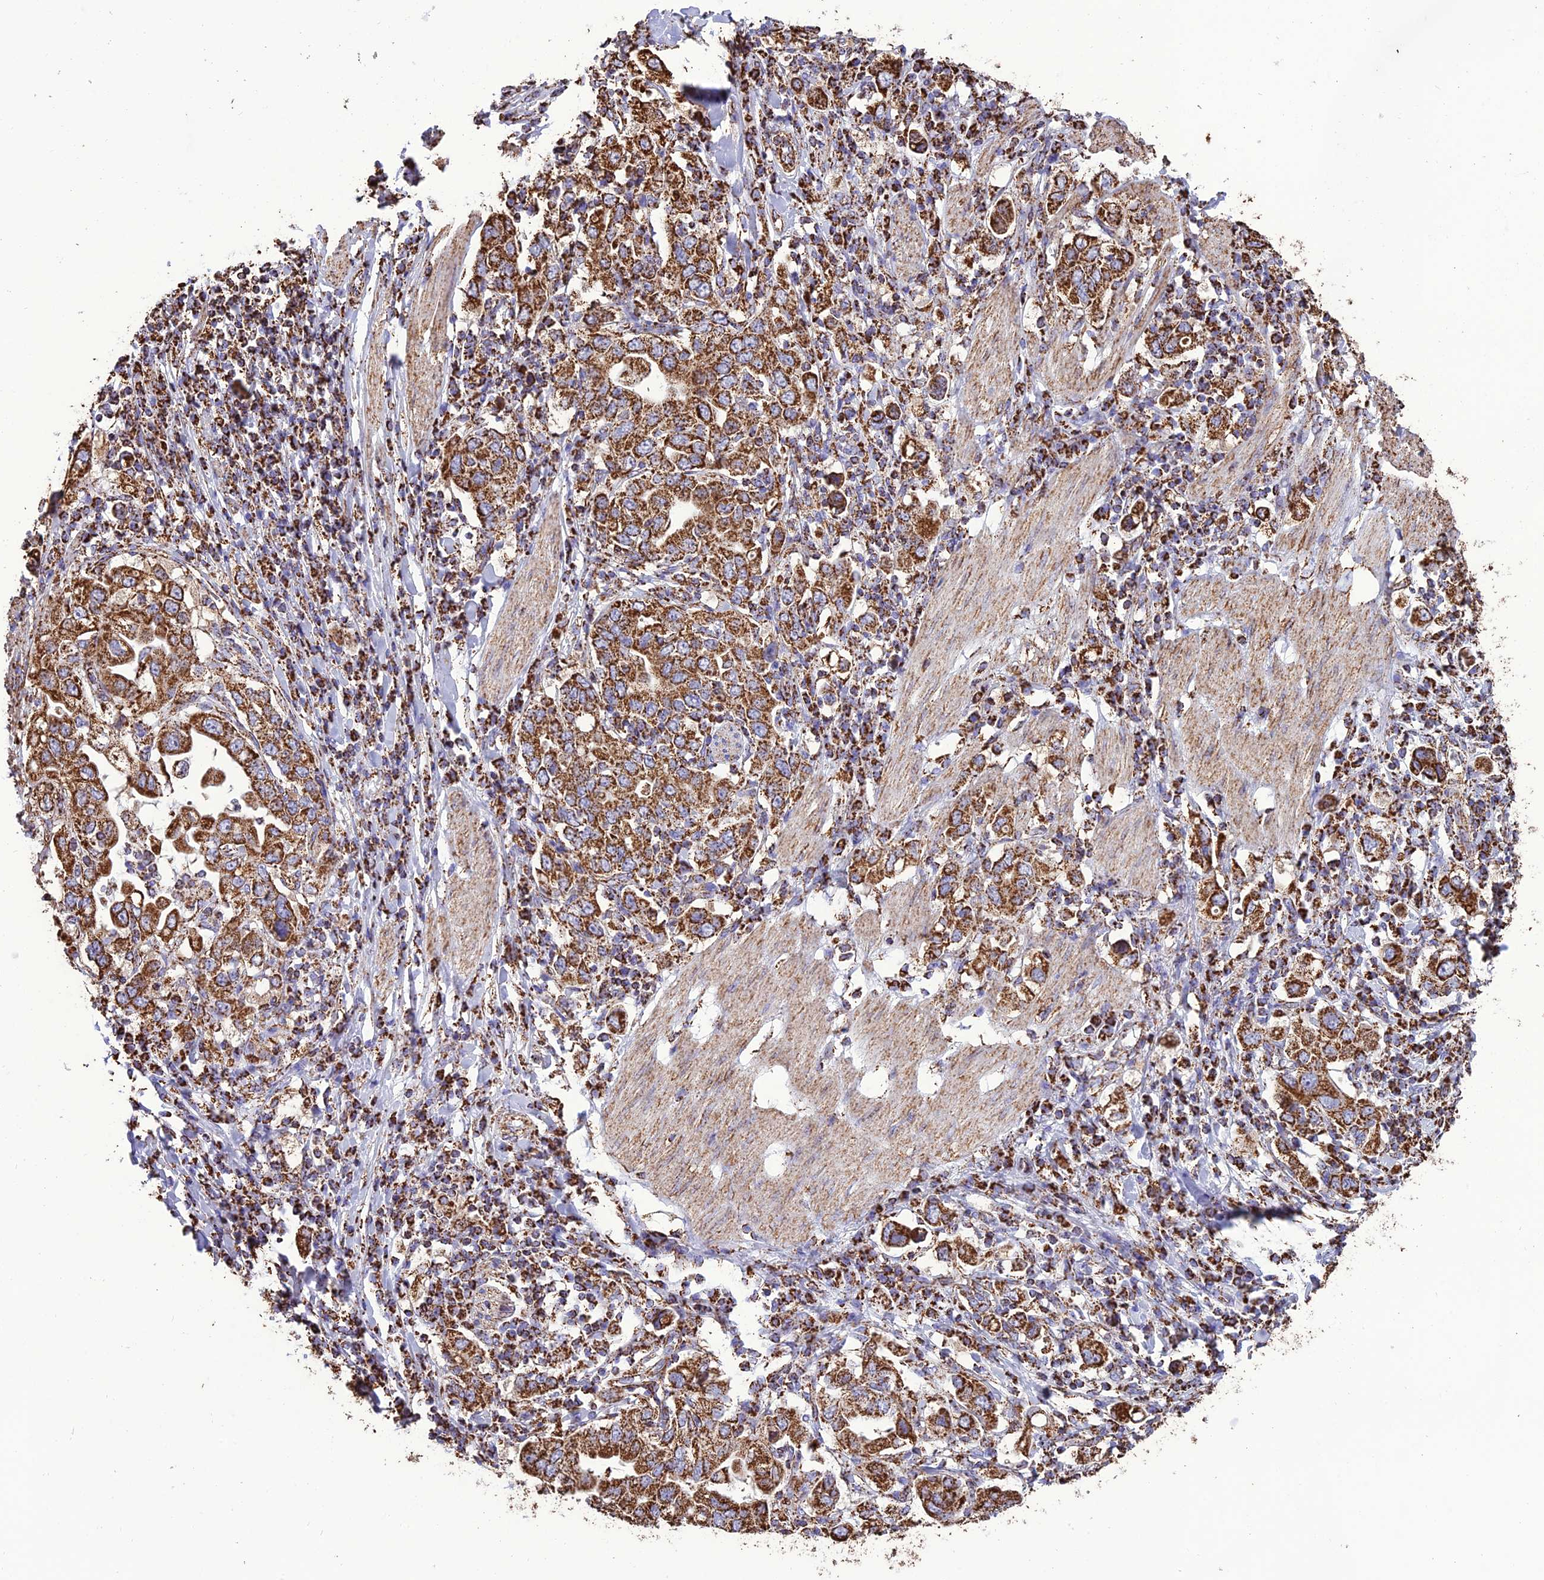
{"staining": {"intensity": "strong", "quantity": ">75%", "location": "cytoplasmic/membranous"}, "tissue": "stomach cancer", "cell_type": "Tumor cells", "image_type": "cancer", "snomed": [{"axis": "morphology", "description": "Adenocarcinoma, NOS"}, {"axis": "topography", "description": "Stomach, upper"}], "caption": "Approximately >75% of tumor cells in human stomach cancer (adenocarcinoma) show strong cytoplasmic/membranous protein expression as visualized by brown immunohistochemical staining.", "gene": "NDUFAF1", "patient": {"sex": "male", "age": 62}}